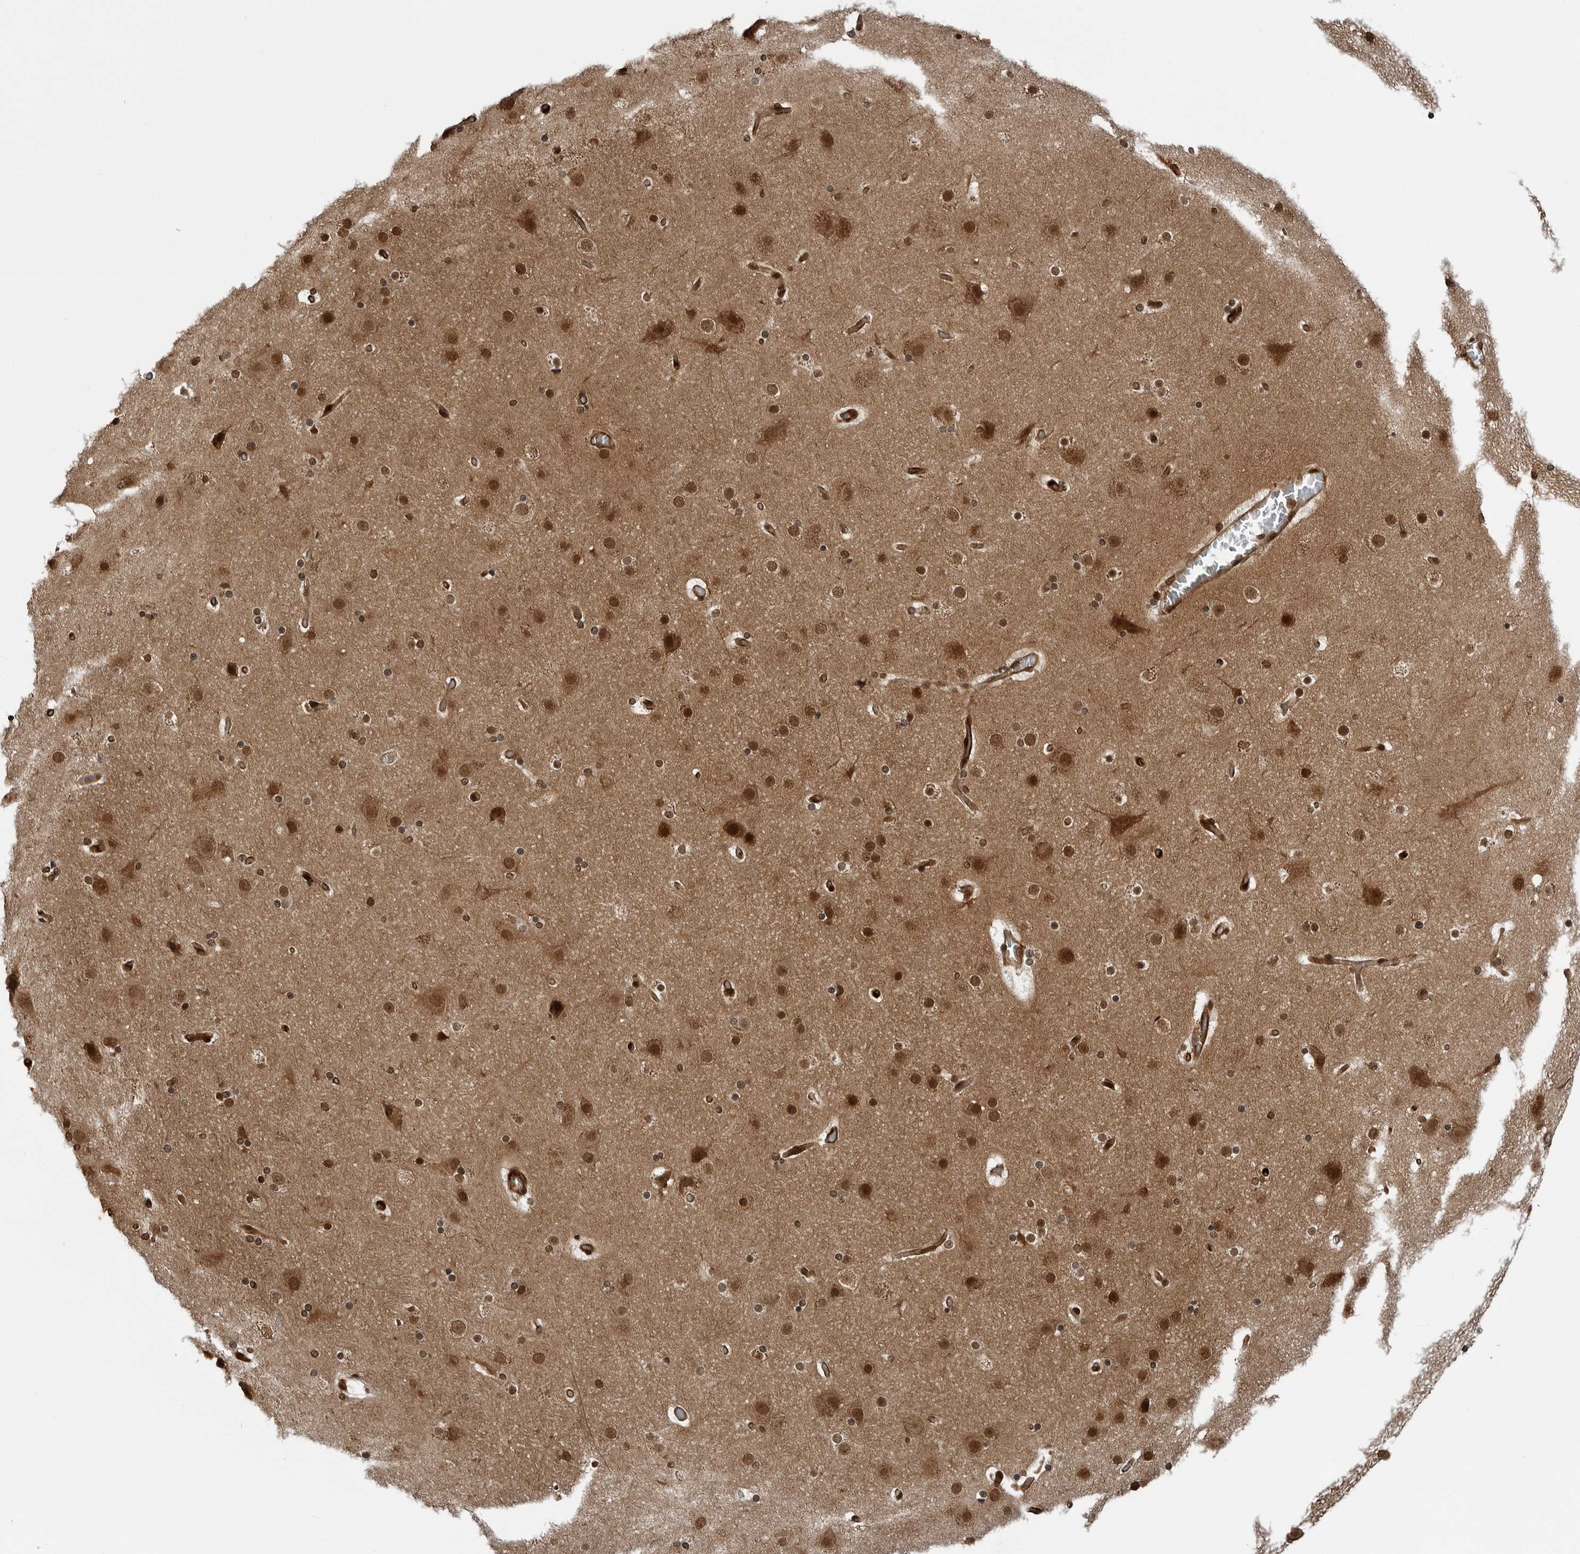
{"staining": {"intensity": "strong", "quantity": ">75%", "location": "cytoplasmic/membranous,nuclear"}, "tissue": "cerebral cortex", "cell_type": "Endothelial cells", "image_type": "normal", "snomed": [{"axis": "morphology", "description": "Normal tissue, NOS"}, {"axis": "topography", "description": "Cerebral cortex"}], "caption": "Endothelial cells show strong cytoplasmic/membranous,nuclear positivity in about >75% of cells in benign cerebral cortex.", "gene": "SMAD2", "patient": {"sex": "male", "age": 57}}